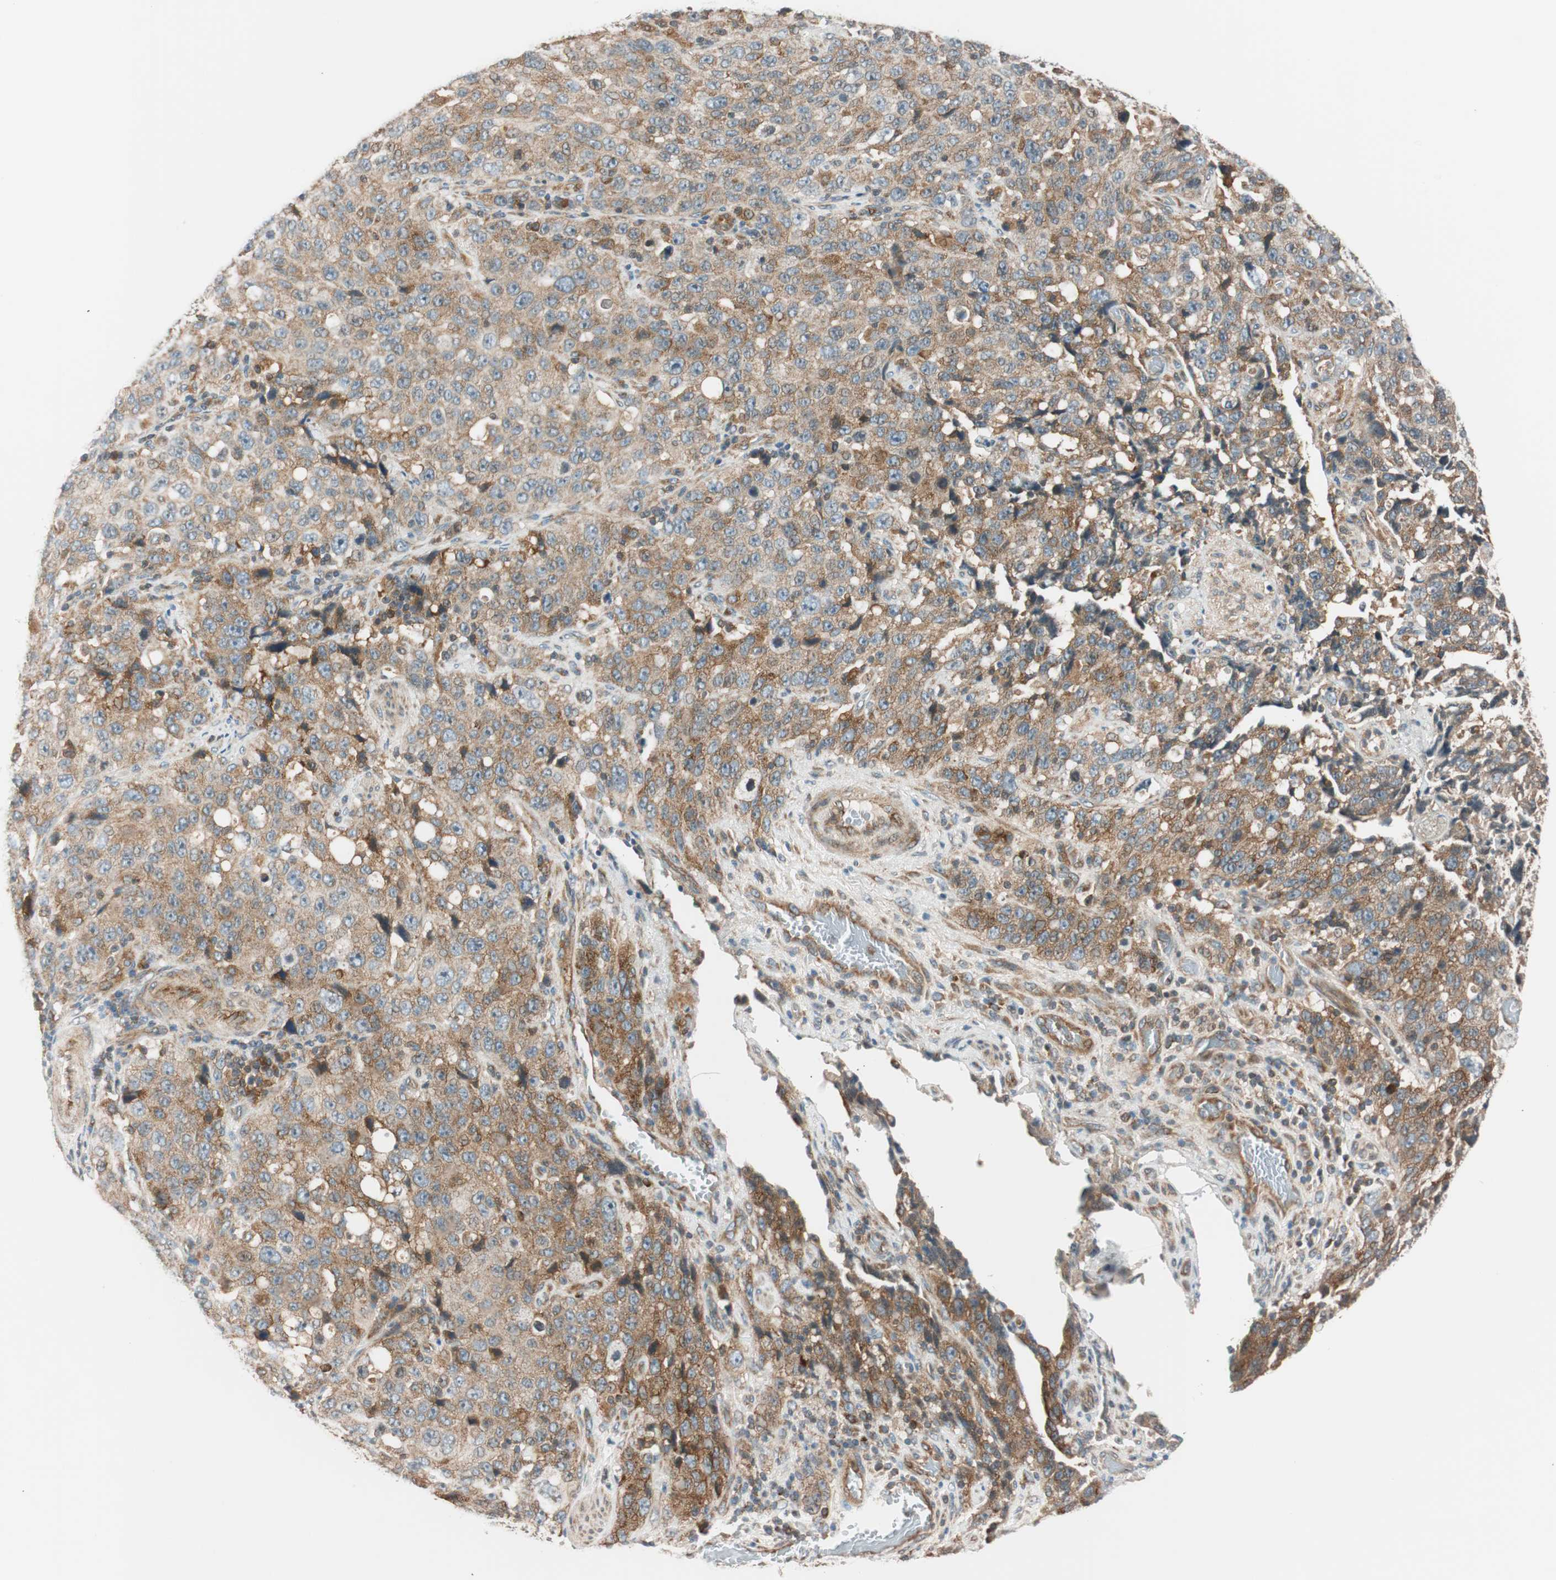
{"staining": {"intensity": "moderate", "quantity": "25%-75%", "location": "cytoplasmic/membranous"}, "tissue": "stomach cancer", "cell_type": "Tumor cells", "image_type": "cancer", "snomed": [{"axis": "morphology", "description": "Normal tissue, NOS"}, {"axis": "morphology", "description": "Adenocarcinoma, NOS"}, {"axis": "topography", "description": "Stomach"}], "caption": "Human stomach cancer (adenocarcinoma) stained for a protein (brown) reveals moderate cytoplasmic/membranous positive expression in about 25%-75% of tumor cells.", "gene": "ABI1", "patient": {"sex": "male", "age": 48}}